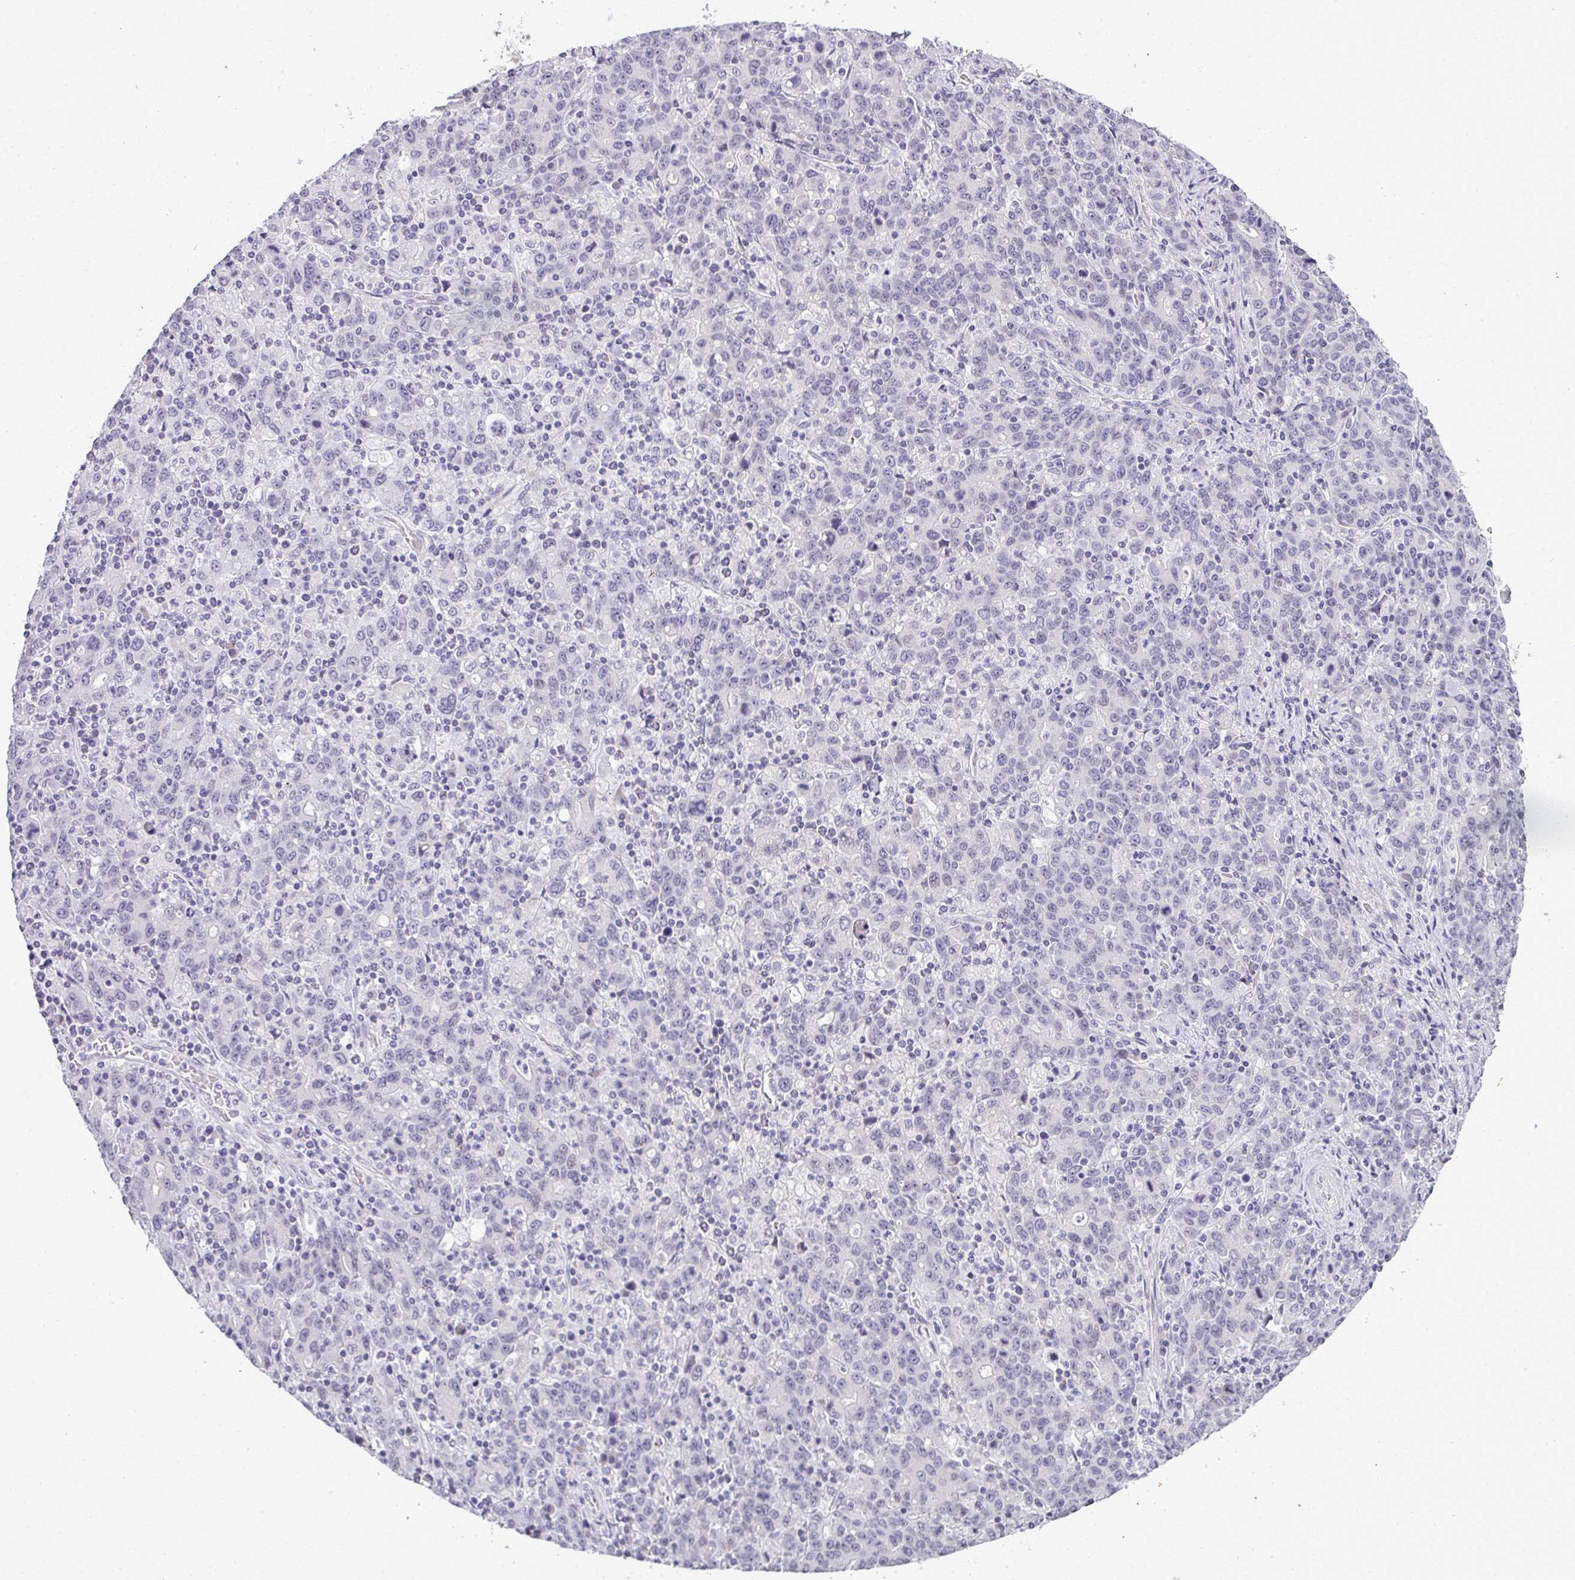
{"staining": {"intensity": "negative", "quantity": "none", "location": "none"}, "tissue": "stomach cancer", "cell_type": "Tumor cells", "image_type": "cancer", "snomed": [{"axis": "morphology", "description": "Adenocarcinoma, NOS"}, {"axis": "topography", "description": "Stomach, upper"}], "caption": "This photomicrograph is of stomach cancer (adenocarcinoma) stained with IHC to label a protein in brown with the nuclei are counter-stained blue. There is no expression in tumor cells.", "gene": "CACNA1S", "patient": {"sex": "male", "age": 69}}